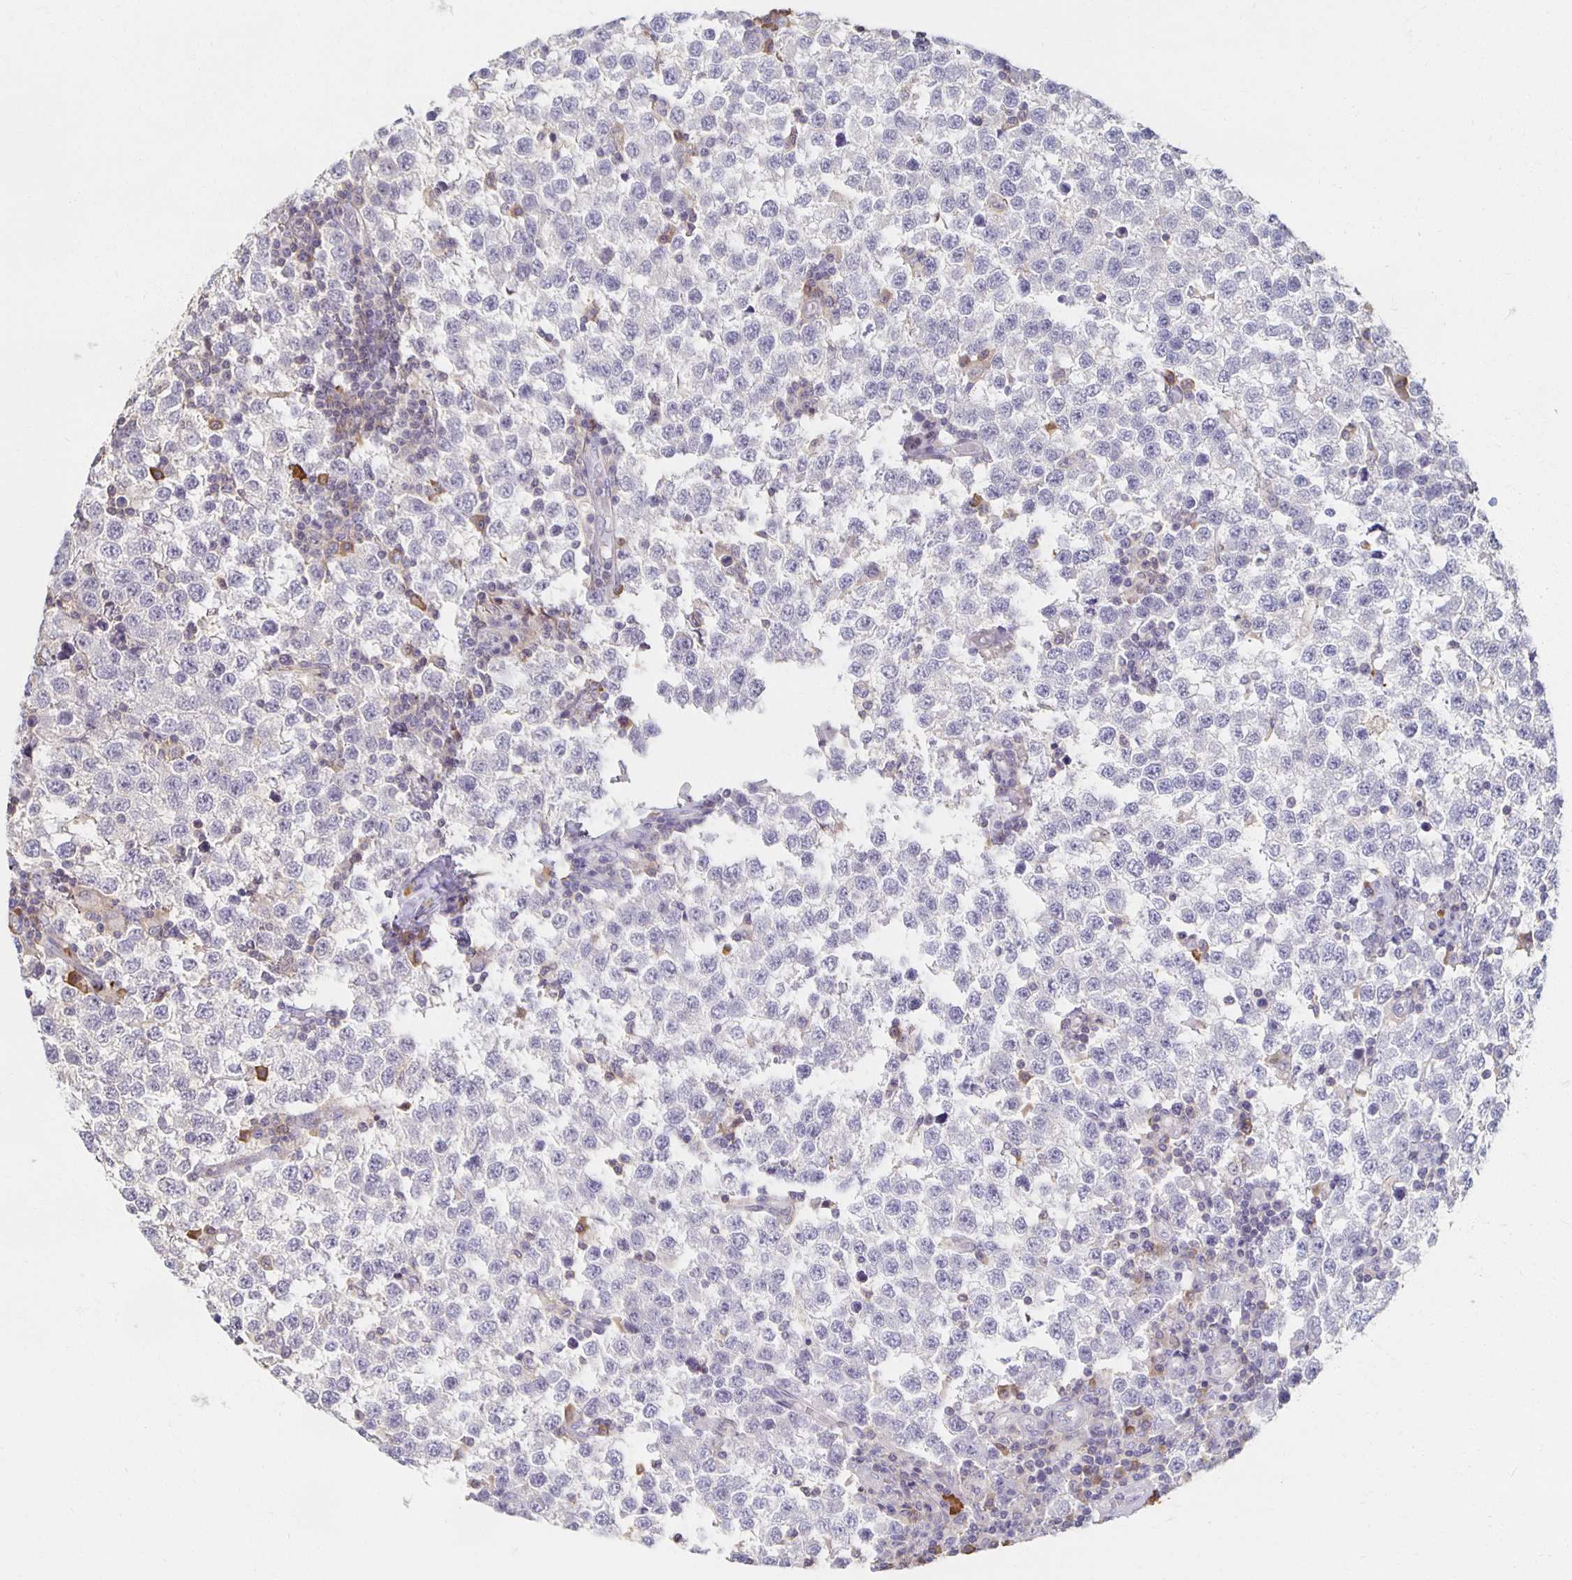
{"staining": {"intensity": "negative", "quantity": "none", "location": "none"}, "tissue": "testis cancer", "cell_type": "Tumor cells", "image_type": "cancer", "snomed": [{"axis": "morphology", "description": "Seminoma, NOS"}, {"axis": "topography", "description": "Testis"}], "caption": "DAB (3,3'-diaminobenzidine) immunohistochemical staining of human seminoma (testis) shows no significant staining in tumor cells. Nuclei are stained in blue.", "gene": "ZNF692", "patient": {"sex": "male", "age": 34}}